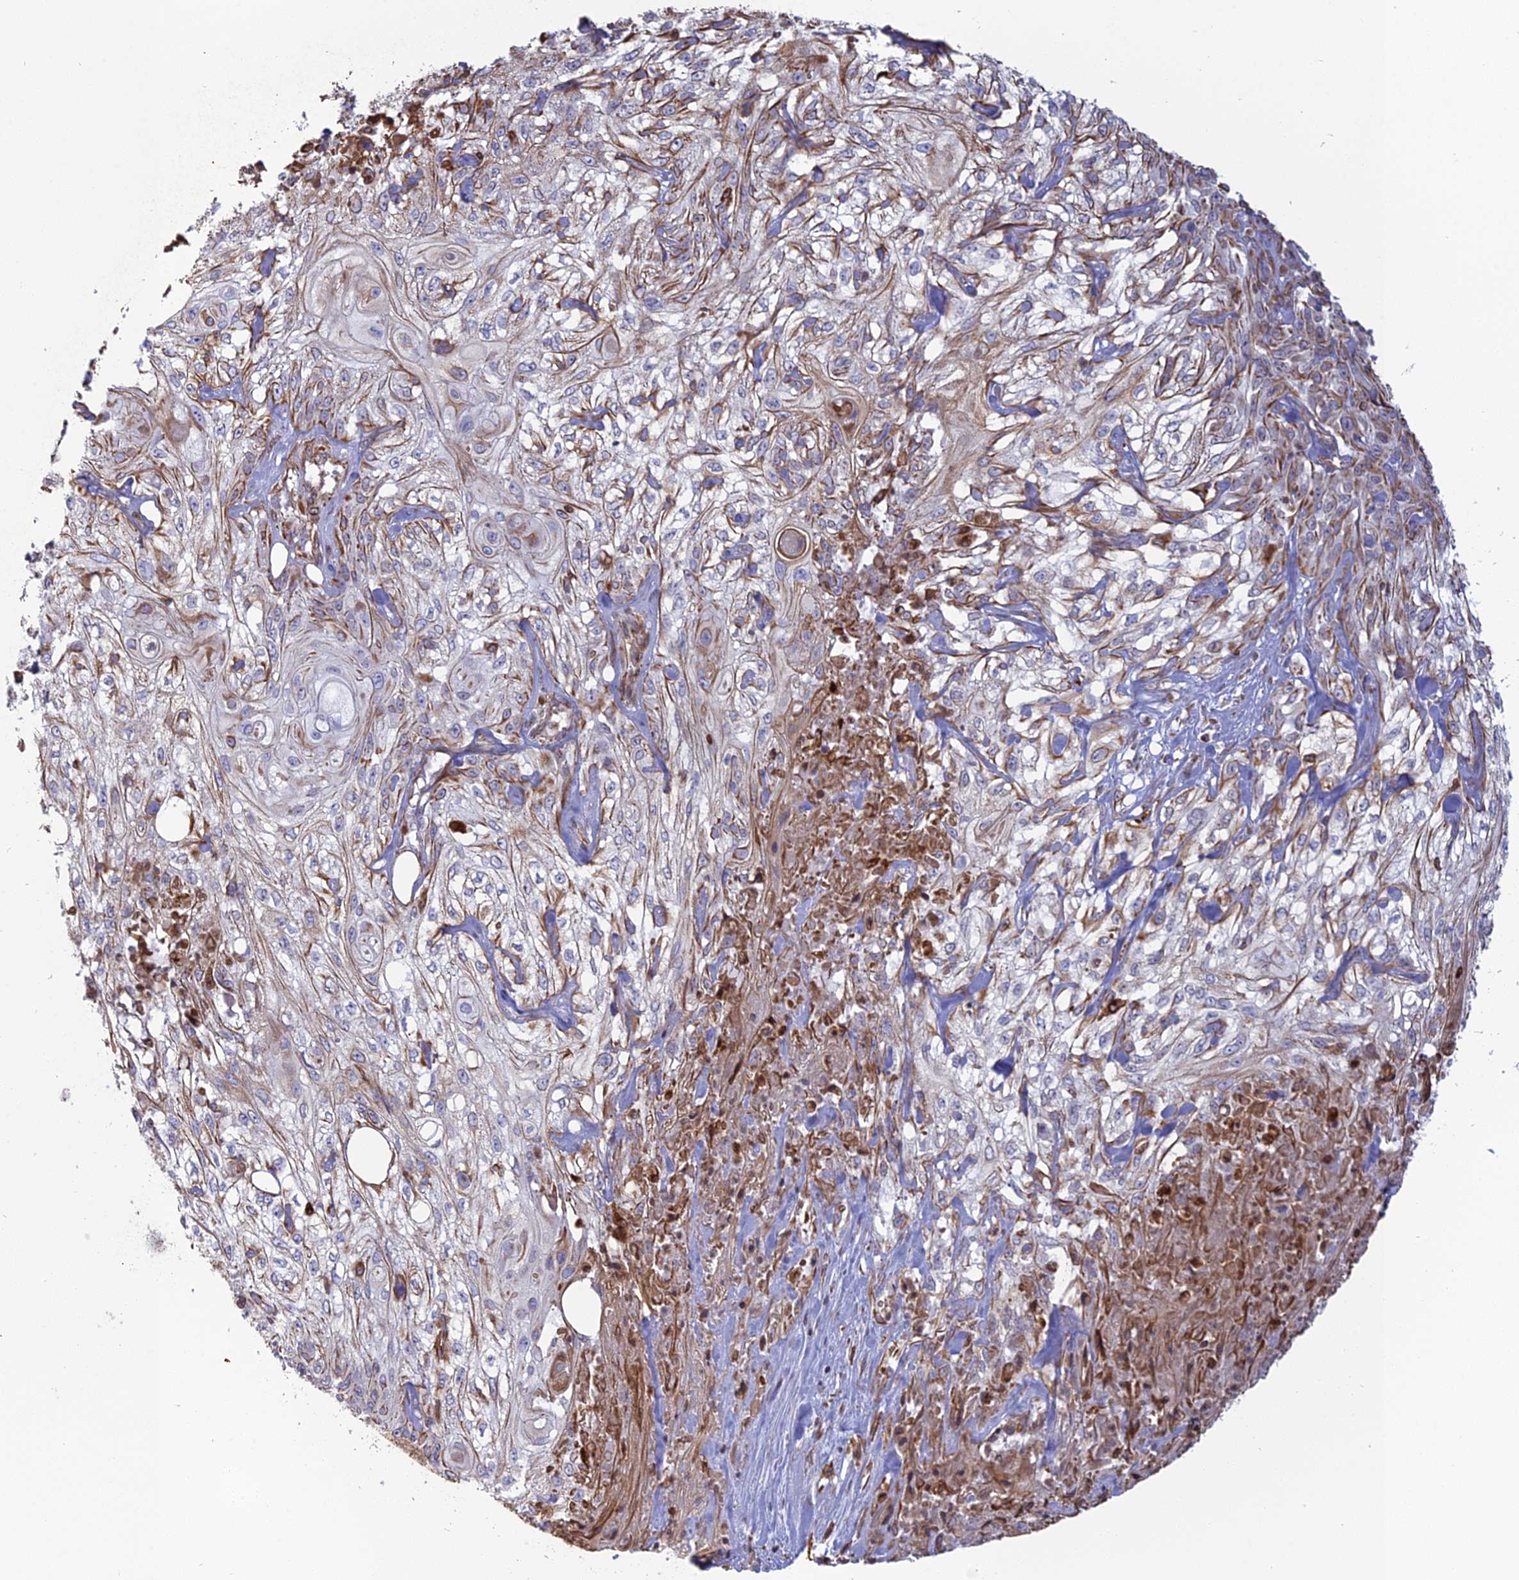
{"staining": {"intensity": "moderate", "quantity": "<25%", "location": "cytoplasmic/membranous"}, "tissue": "skin cancer", "cell_type": "Tumor cells", "image_type": "cancer", "snomed": [{"axis": "morphology", "description": "Squamous cell carcinoma, NOS"}, {"axis": "morphology", "description": "Squamous cell carcinoma, metastatic, NOS"}, {"axis": "topography", "description": "Skin"}, {"axis": "topography", "description": "Lymph node"}], "caption": "Approximately <25% of tumor cells in squamous cell carcinoma (skin) reveal moderate cytoplasmic/membranous protein expression as visualized by brown immunohistochemical staining.", "gene": "APOBR", "patient": {"sex": "male", "age": 75}}